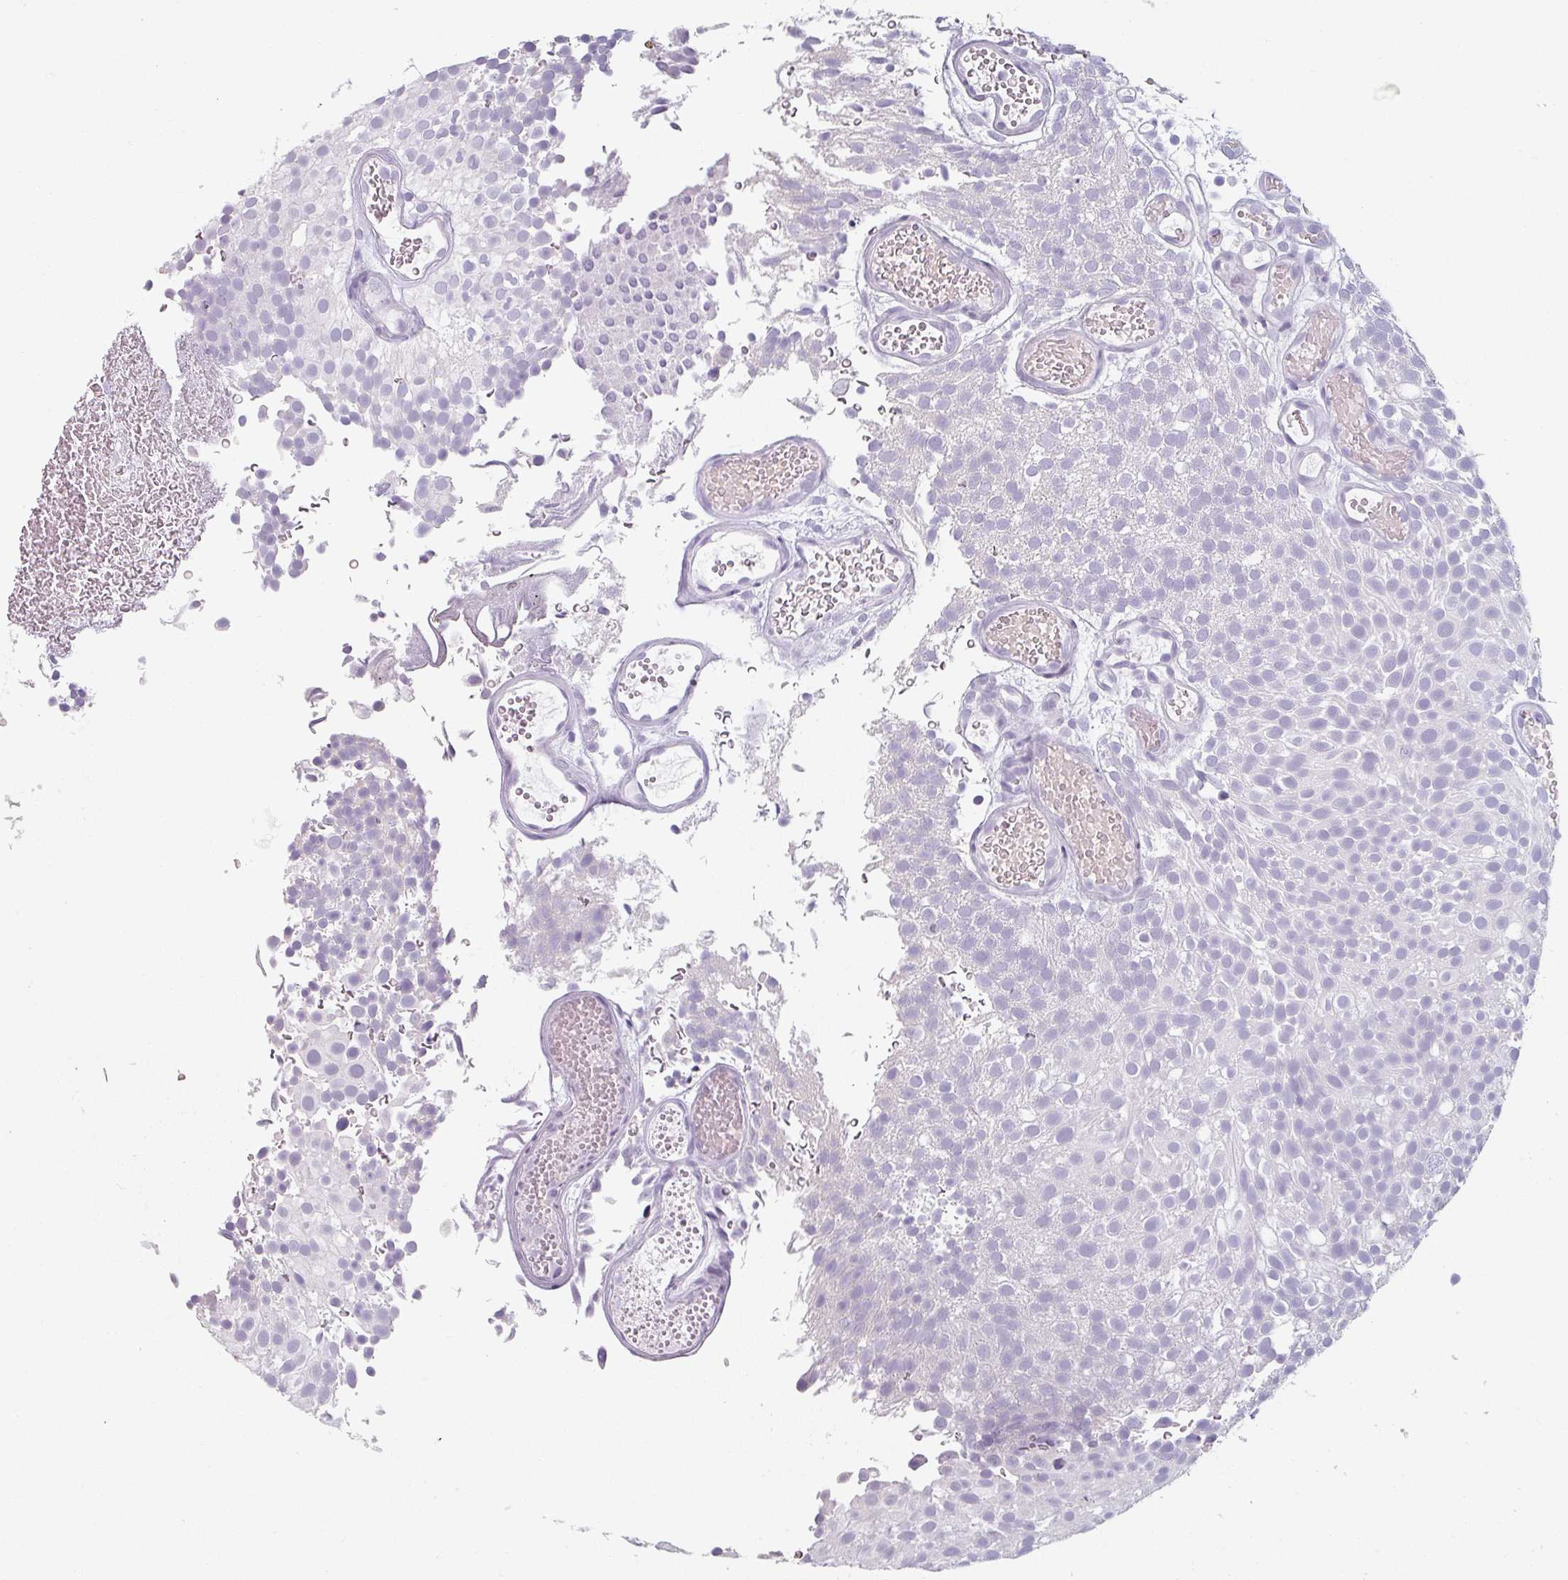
{"staining": {"intensity": "negative", "quantity": "none", "location": "none"}, "tissue": "urothelial cancer", "cell_type": "Tumor cells", "image_type": "cancer", "snomed": [{"axis": "morphology", "description": "Urothelial carcinoma, Low grade"}, {"axis": "topography", "description": "Urinary bladder"}], "caption": "Immunohistochemistry photomicrograph of neoplastic tissue: human low-grade urothelial carcinoma stained with DAB reveals no significant protein expression in tumor cells. (Immunohistochemistry, brightfield microscopy, high magnification).", "gene": "SFTPA1", "patient": {"sex": "male", "age": 78}}